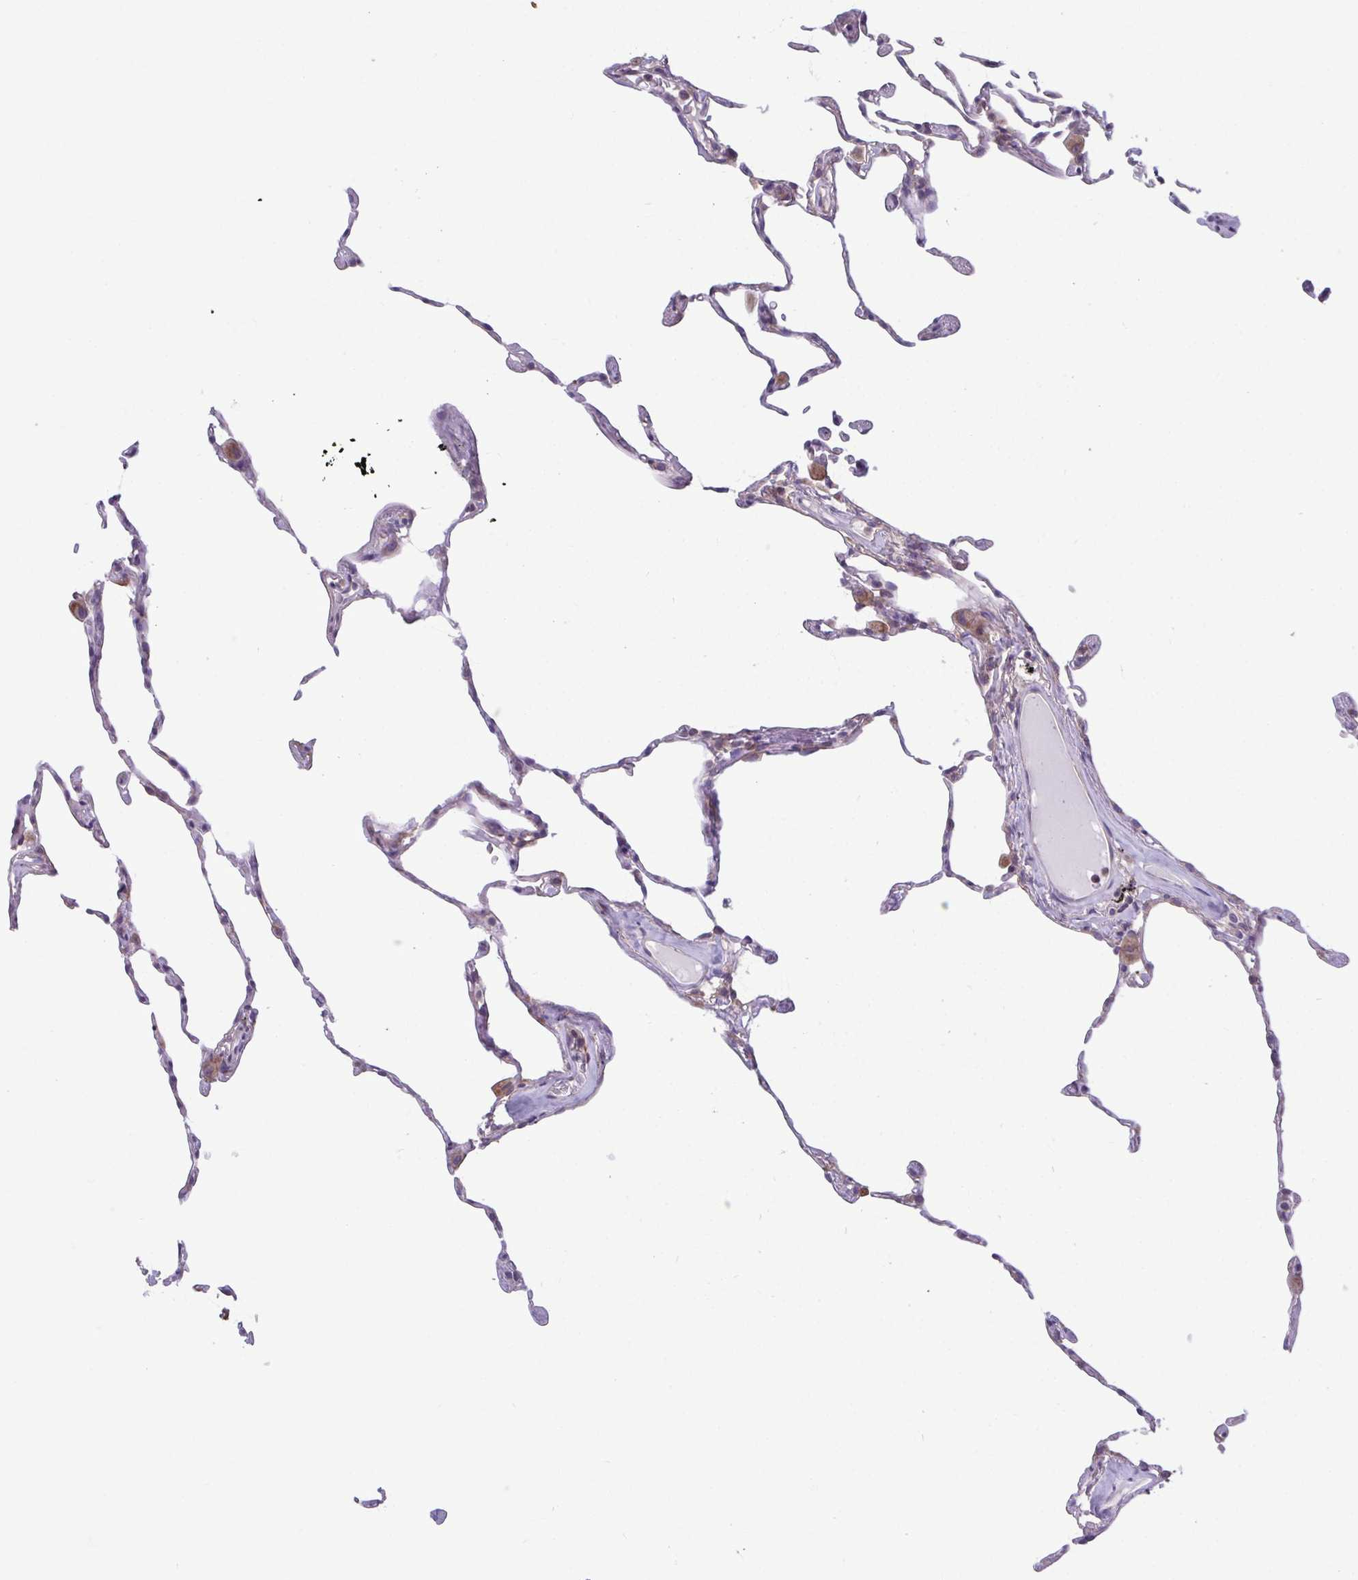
{"staining": {"intensity": "negative", "quantity": "none", "location": "none"}, "tissue": "lung", "cell_type": "Alveolar cells", "image_type": "normal", "snomed": [{"axis": "morphology", "description": "Normal tissue, NOS"}, {"axis": "topography", "description": "Lung"}], "caption": "The IHC histopathology image has no significant expression in alveolar cells of lung. The staining was performed using DAB (3,3'-diaminobenzidine) to visualize the protein expression in brown, while the nuclei were stained in blue with hematoxylin (Magnification: 20x).", "gene": "TMEM108", "patient": {"sex": "female", "age": 57}}